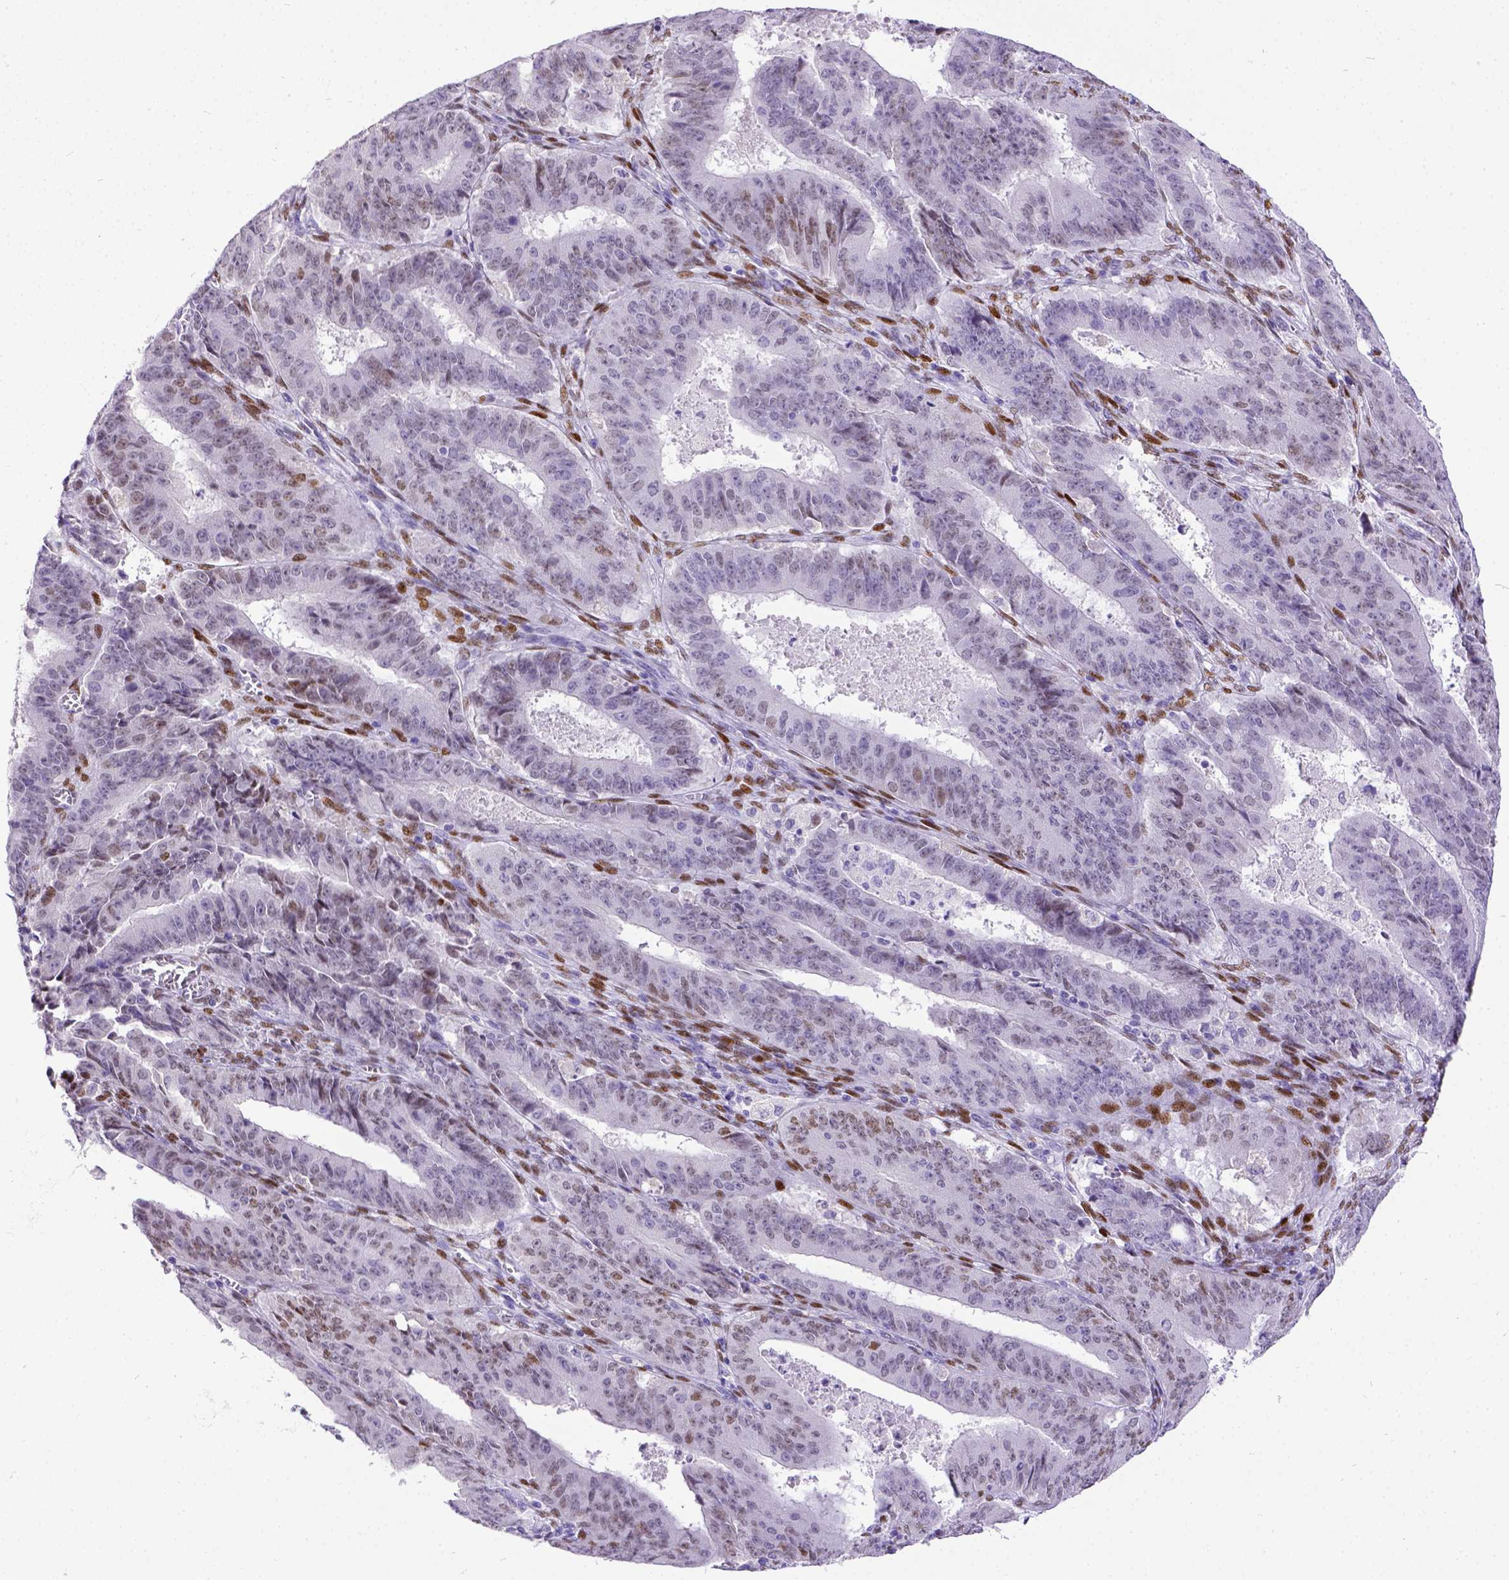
{"staining": {"intensity": "weak", "quantity": "25%-75%", "location": "nuclear"}, "tissue": "ovarian cancer", "cell_type": "Tumor cells", "image_type": "cancer", "snomed": [{"axis": "morphology", "description": "Carcinoma, endometroid"}, {"axis": "topography", "description": "Ovary"}], "caption": "A high-resolution histopathology image shows immunohistochemistry staining of endometroid carcinoma (ovarian), which demonstrates weak nuclear expression in approximately 25%-75% of tumor cells.", "gene": "ESR1", "patient": {"sex": "female", "age": 42}}